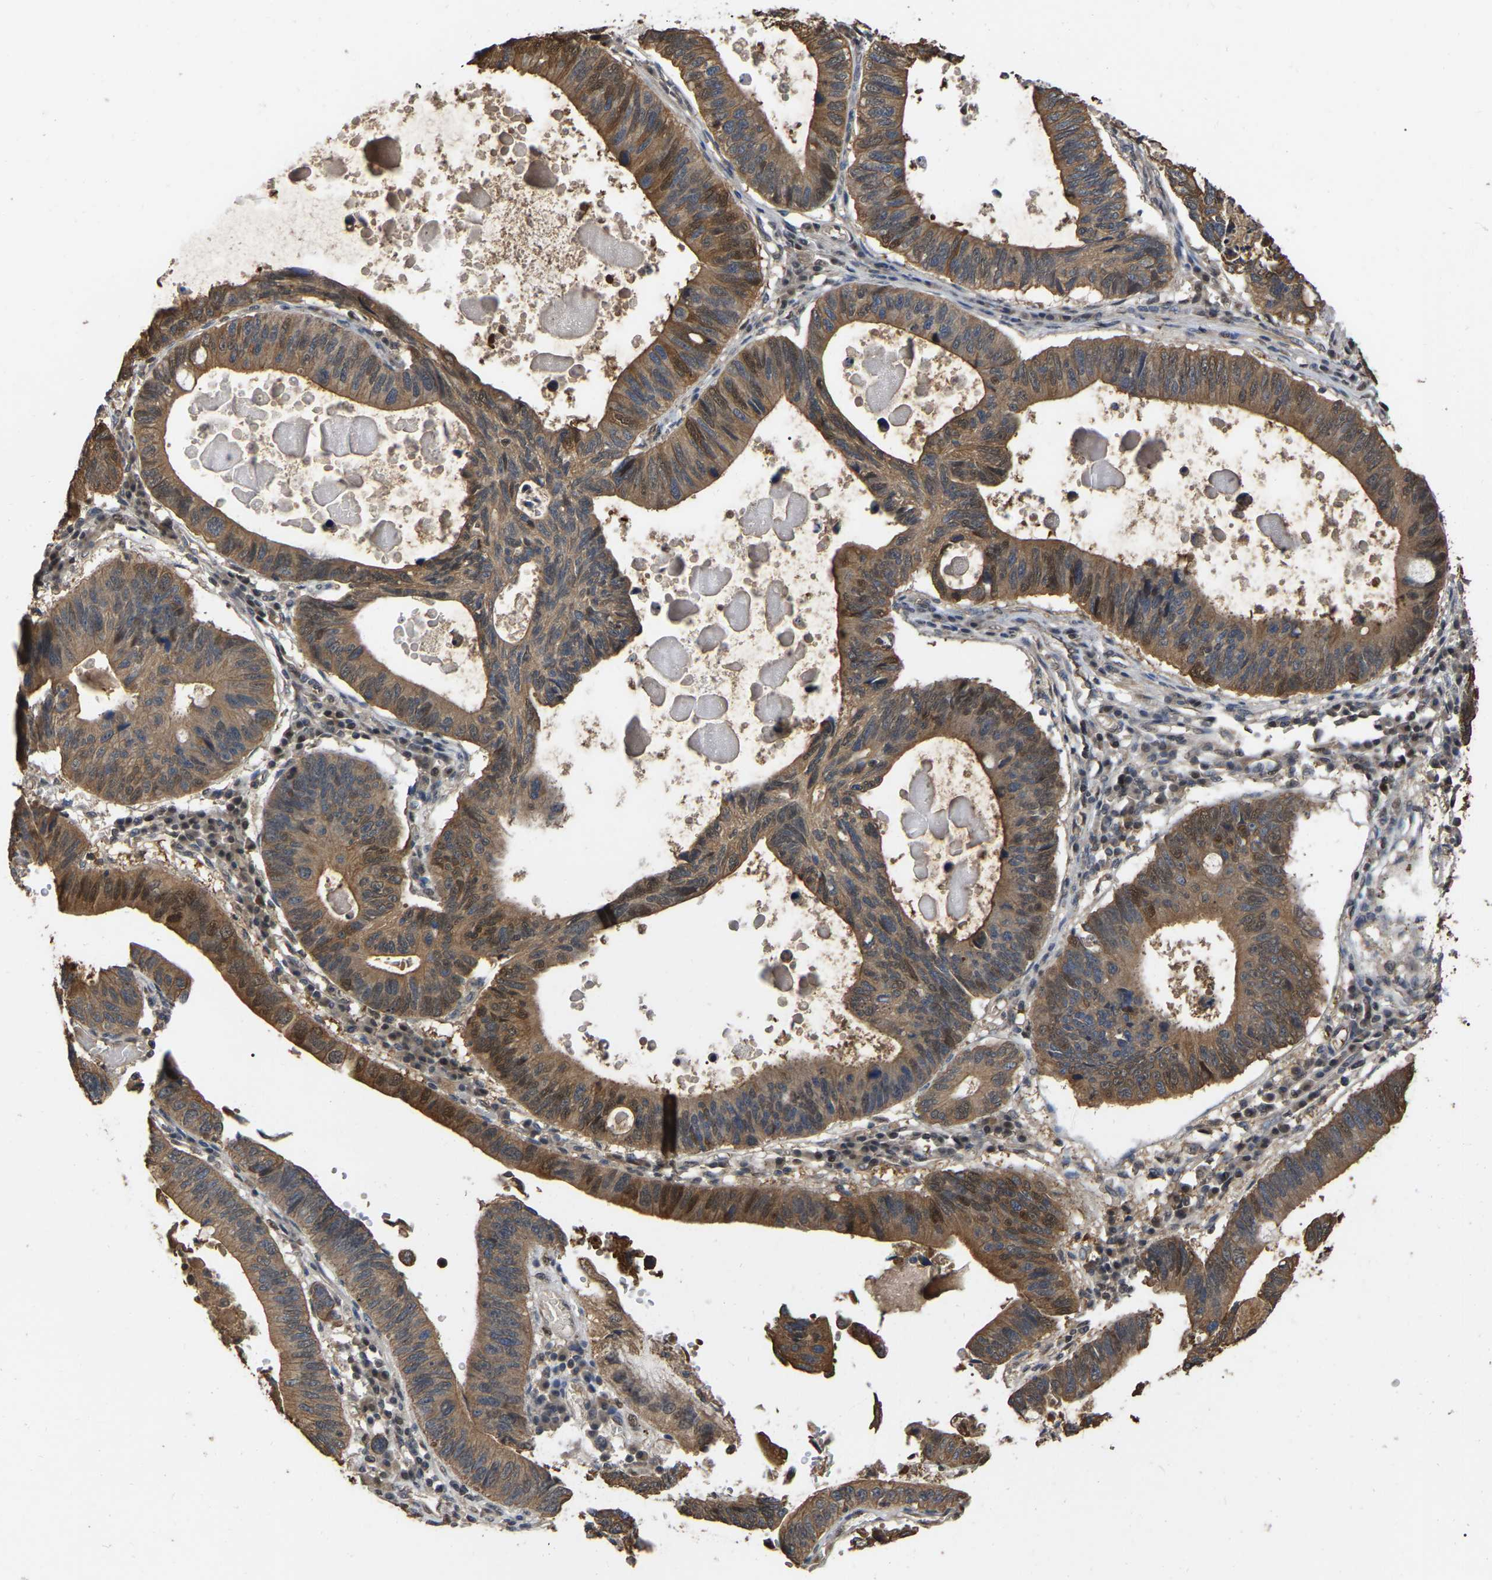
{"staining": {"intensity": "moderate", "quantity": ">75%", "location": "cytoplasmic/membranous,nuclear"}, "tissue": "stomach cancer", "cell_type": "Tumor cells", "image_type": "cancer", "snomed": [{"axis": "morphology", "description": "Adenocarcinoma, NOS"}, {"axis": "topography", "description": "Stomach"}], "caption": "High-power microscopy captured an immunohistochemistry histopathology image of stomach adenocarcinoma, revealing moderate cytoplasmic/membranous and nuclear expression in about >75% of tumor cells. (DAB (3,3'-diaminobenzidine) IHC, brown staining for protein, blue staining for nuclei).", "gene": "FAM219A", "patient": {"sex": "male", "age": 59}}